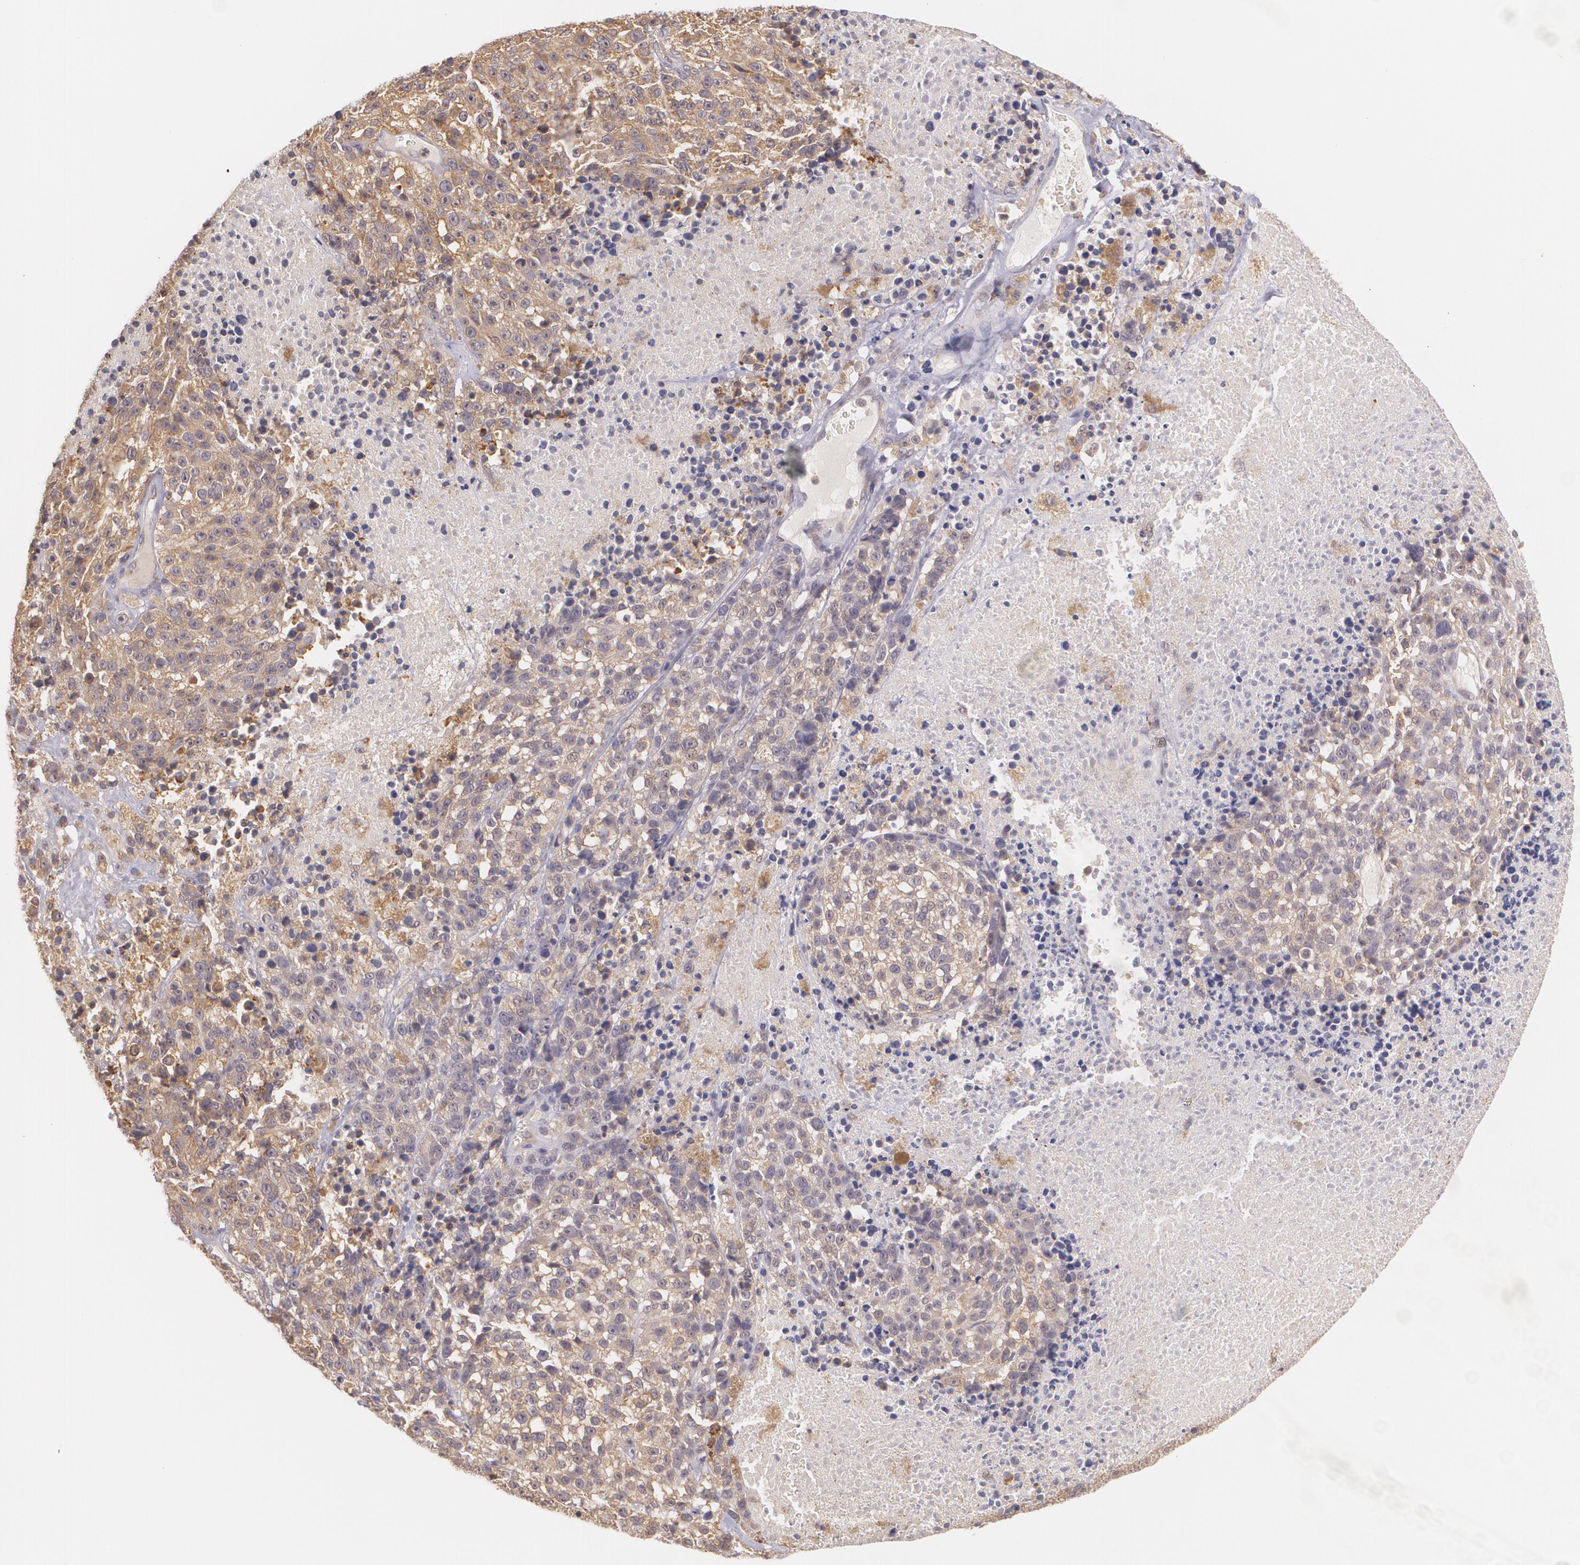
{"staining": {"intensity": "weak", "quantity": ">75%", "location": "cytoplasmic/membranous"}, "tissue": "melanoma", "cell_type": "Tumor cells", "image_type": "cancer", "snomed": [{"axis": "morphology", "description": "Malignant melanoma, Metastatic site"}, {"axis": "topography", "description": "Cerebral cortex"}], "caption": "Malignant melanoma (metastatic site) stained for a protein demonstrates weak cytoplasmic/membranous positivity in tumor cells. Using DAB (3,3'-diaminobenzidine) (brown) and hematoxylin (blue) stains, captured at high magnification using brightfield microscopy.", "gene": "CCL17", "patient": {"sex": "female", "age": 52}}